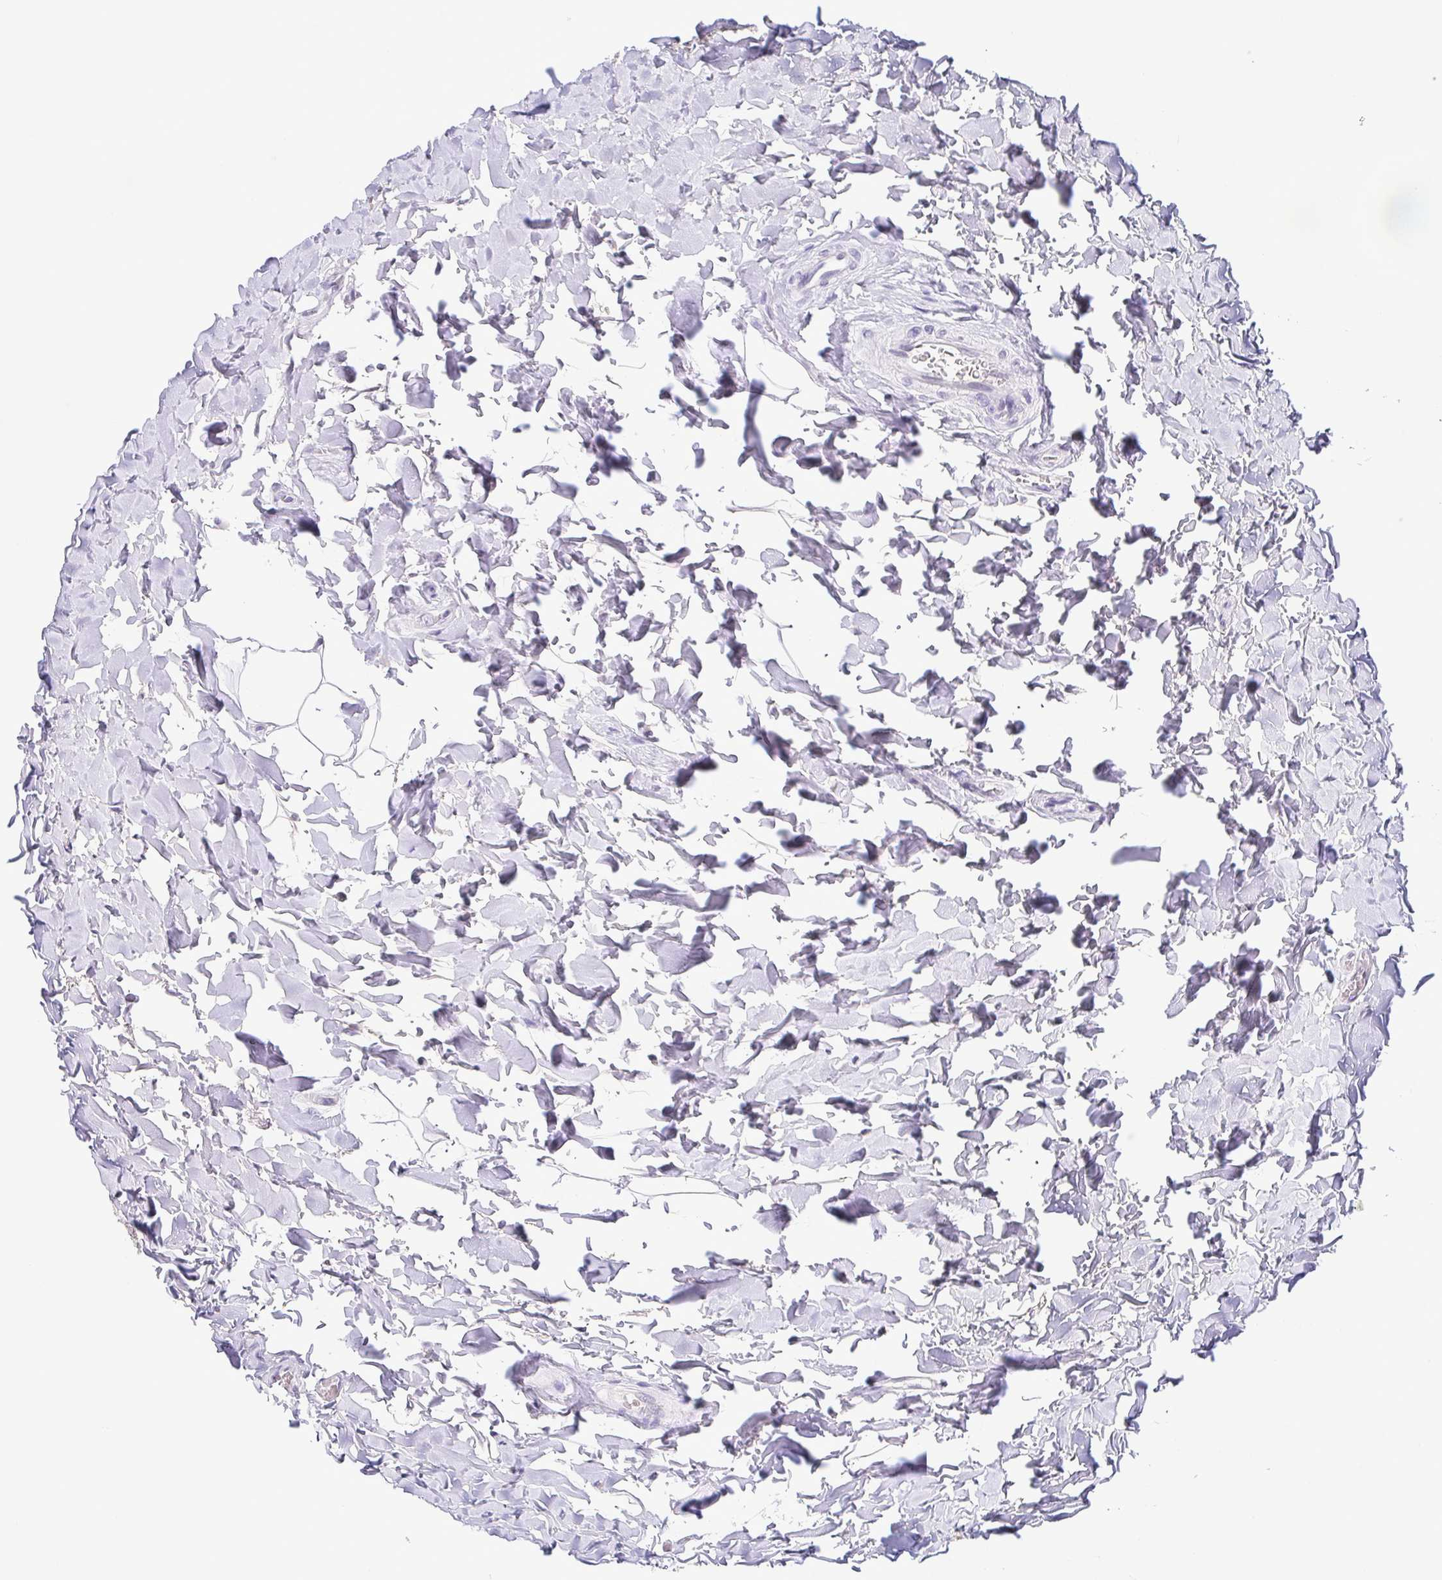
{"staining": {"intensity": "negative", "quantity": "none", "location": "none"}, "tissue": "stomach", "cell_type": "Glandular cells", "image_type": "normal", "snomed": [{"axis": "morphology", "description": "Normal tissue, NOS"}, {"axis": "topography", "description": "Stomach, upper"}], "caption": "Glandular cells are negative for protein expression in unremarkable human stomach. (DAB (3,3'-diaminobenzidine) immunohistochemistry (IHC), high magnification).", "gene": "TCF3", "patient": {"sex": "female", "age": 56}}